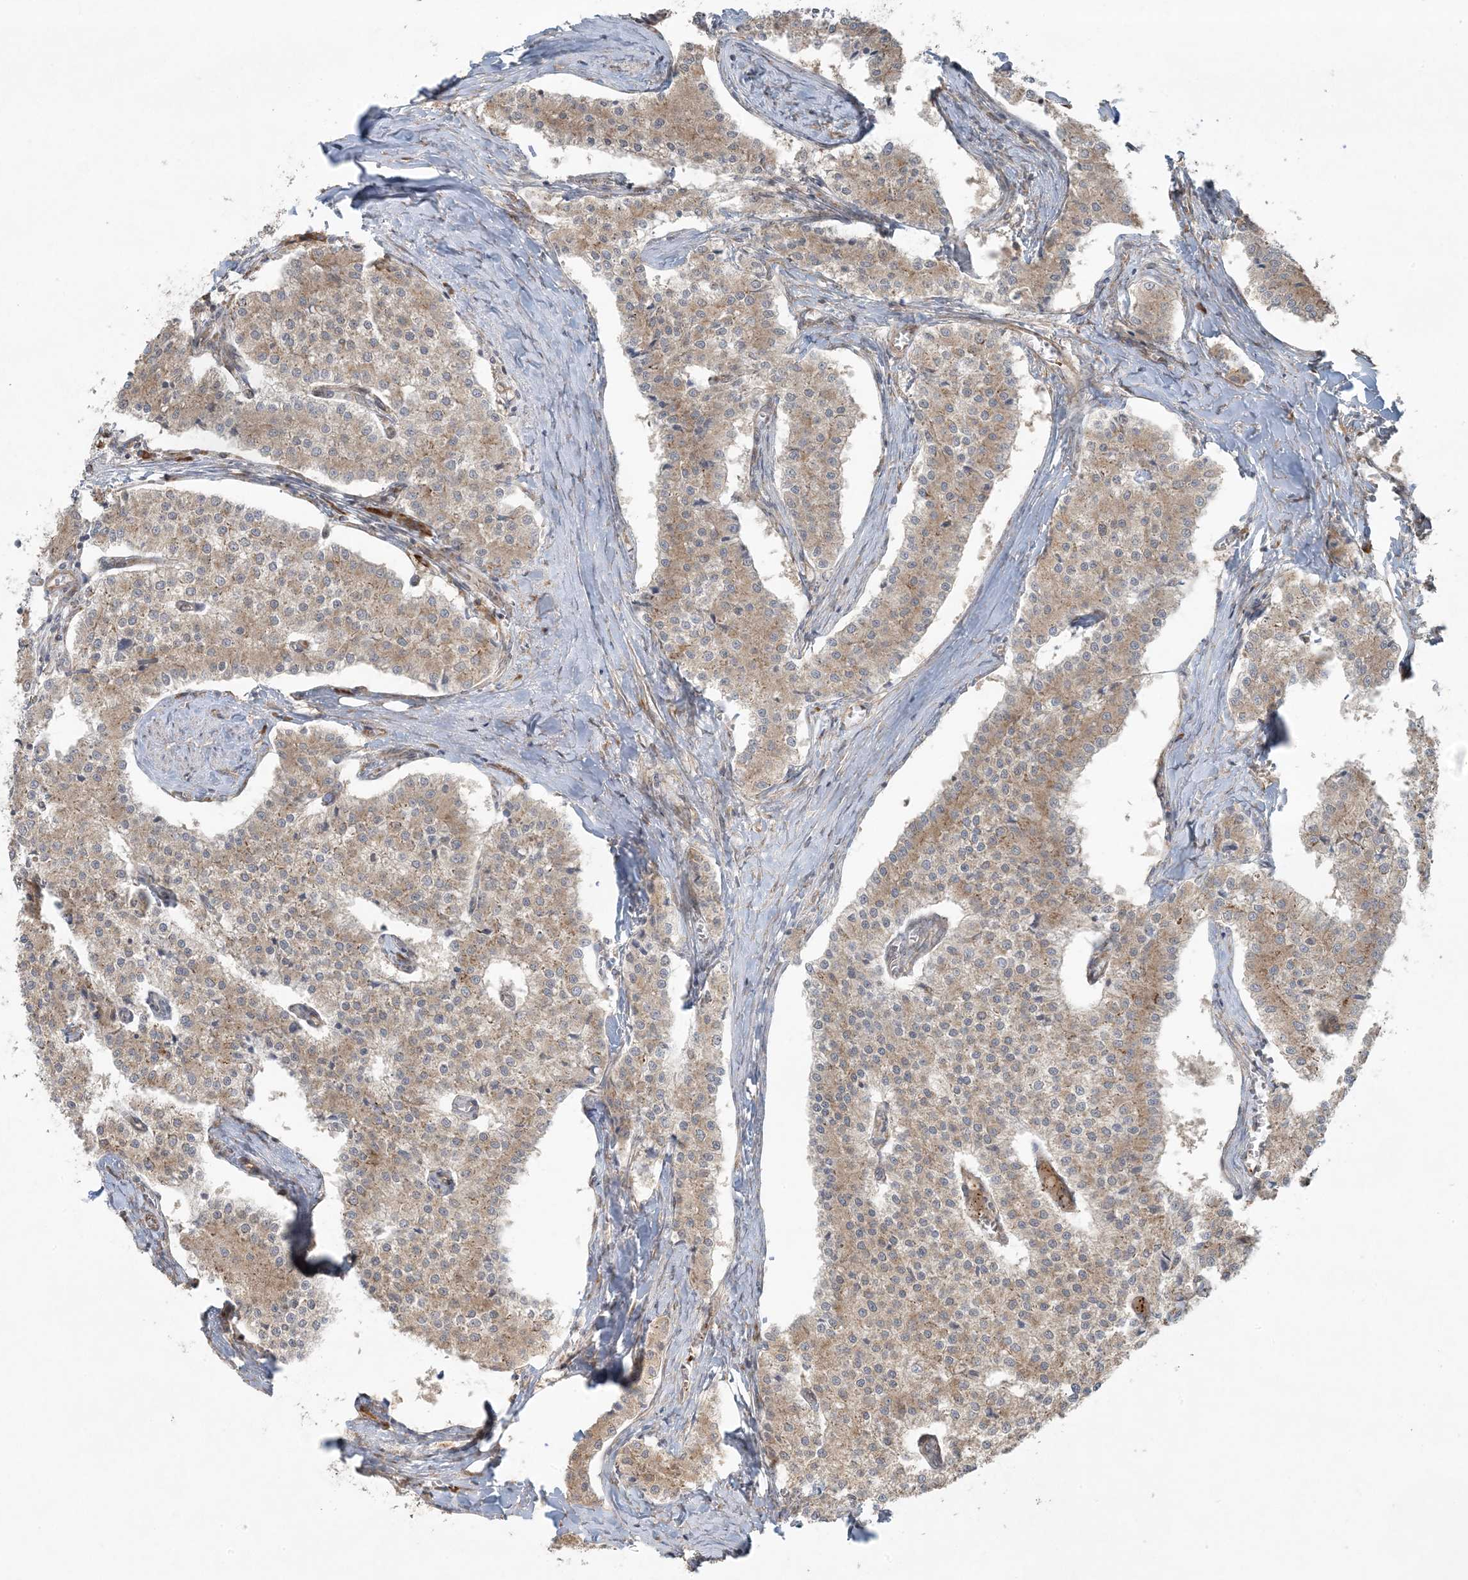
{"staining": {"intensity": "weak", "quantity": ">75%", "location": "cytoplasmic/membranous"}, "tissue": "carcinoid", "cell_type": "Tumor cells", "image_type": "cancer", "snomed": [{"axis": "morphology", "description": "Carcinoid, malignant, NOS"}, {"axis": "topography", "description": "Colon"}], "caption": "About >75% of tumor cells in carcinoid (malignant) reveal weak cytoplasmic/membranous protein staining as visualized by brown immunohistochemical staining.", "gene": "ZNF263", "patient": {"sex": "female", "age": 52}}